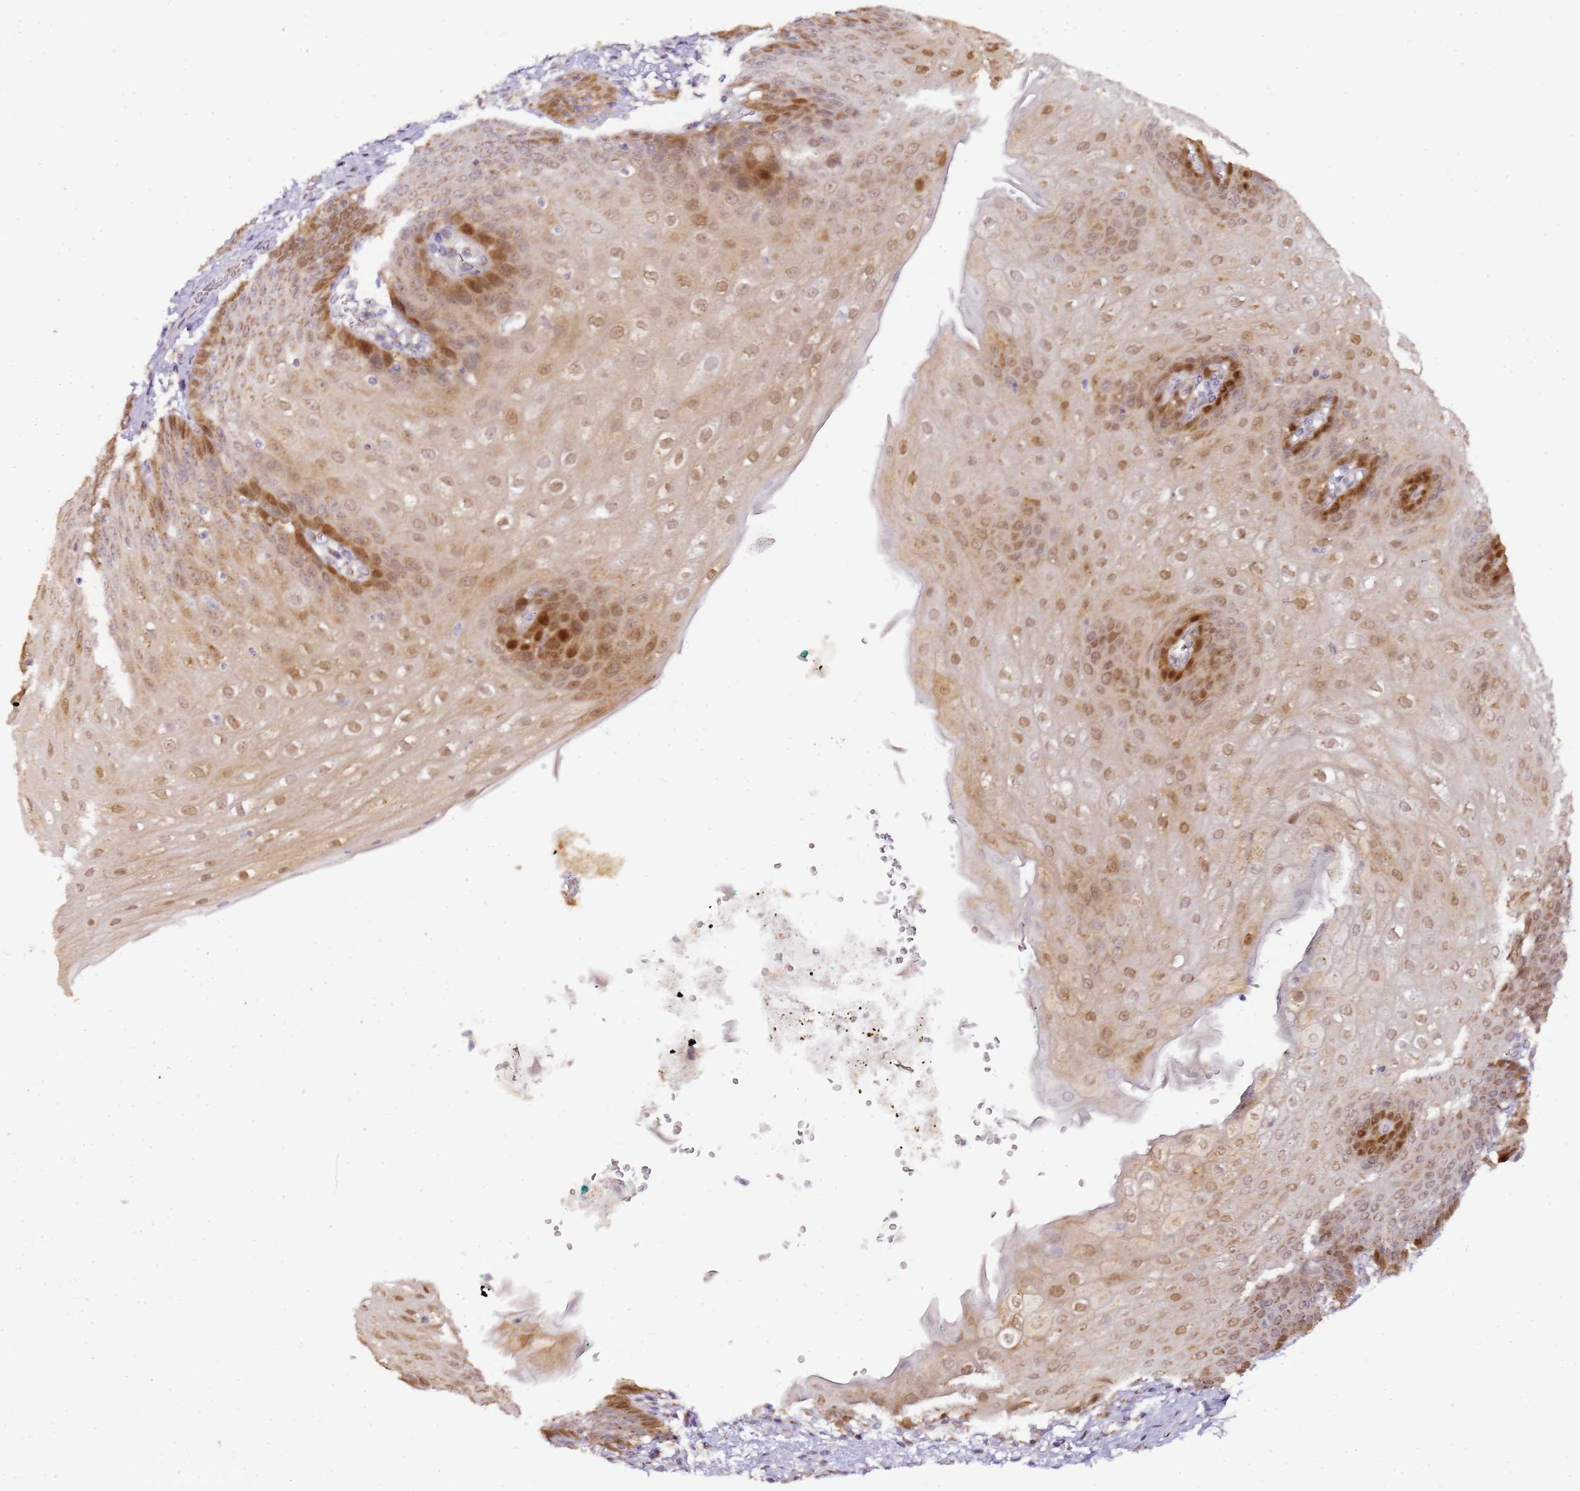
{"staining": {"intensity": "strong", "quantity": "<25%", "location": "cytoplasmic/membranous,nuclear"}, "tissue": "esophagus", "cell_type": "Squamous epithelial cells", "image_type": "normal", "snomed": [{"axis": "morphology", "description": "Normal tissue, NOS"}, {"axis": "topography", "description": "Esophagus"}], "caption": "About <25% of squamous epithelial cells in benign human esophagus demonstrate strong cytoplasmic/membranous,nuclear protein expression as visualized by brown immunohistochemical staining.", "gene": "MRPL49", "patient": {"sex": "male", "age": 71}}